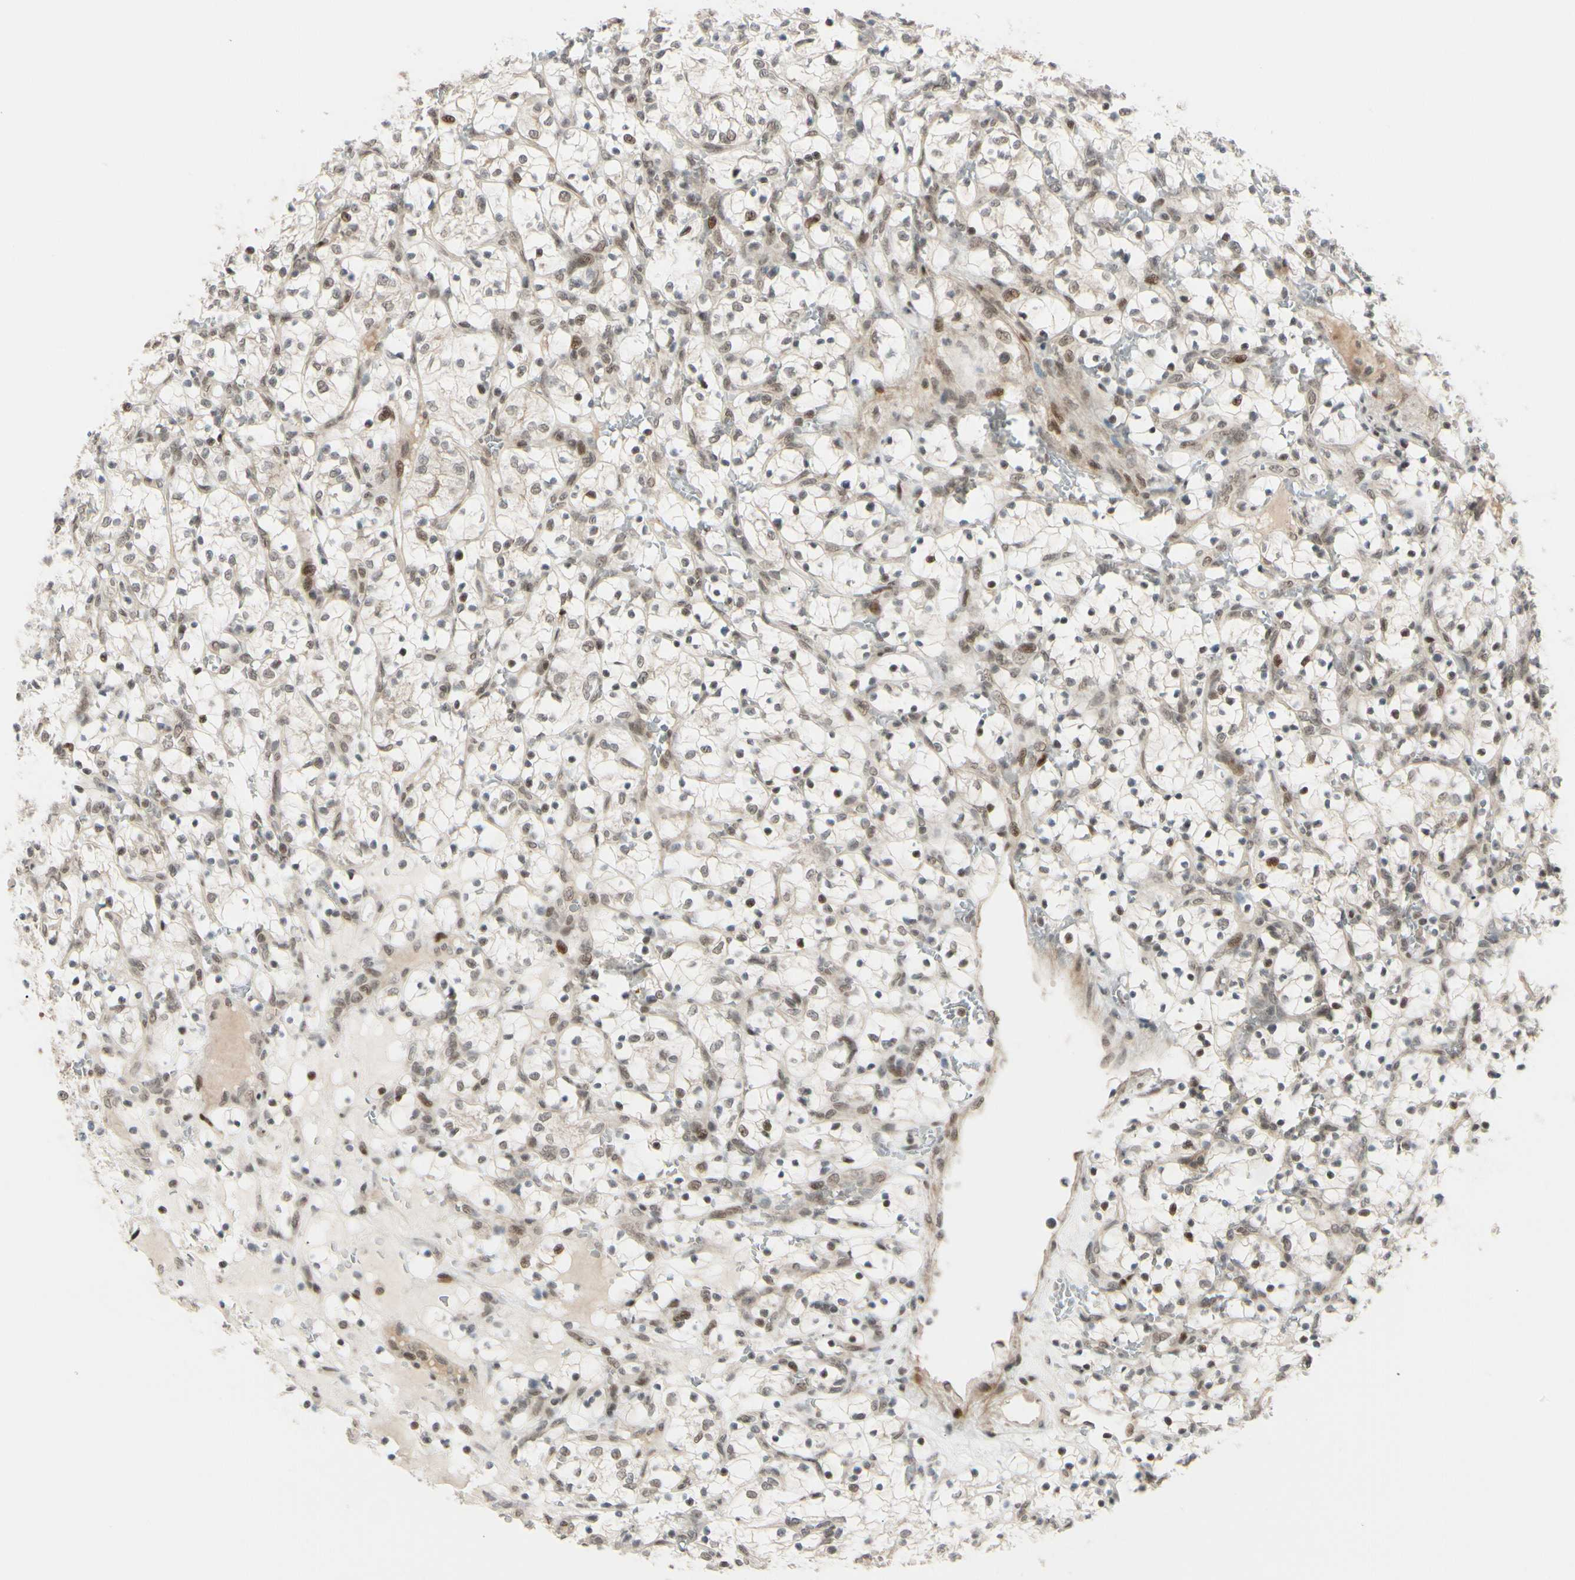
{"staining": {"intensity": "weak", "quantity": ">75%", "location": "cytoplasmic/membranous"}, "tissue": "renal cancer", "cell_type": "Tumor cells", "image_type": "cancer", "snomed": [{"axis": "morphology", "description": "Adenocarcinoma, NOS"}, {"axis": "topography", "description": "Kidney"}], "caption": "An image showing weak cytoplasmic/membranous positivity in approximately >75% of tumor cells in renal cancer, as visualized by brown immunohistochemical staining.", "gene": "BRMS1", "patient": {"sex": "female", "age": 69}}